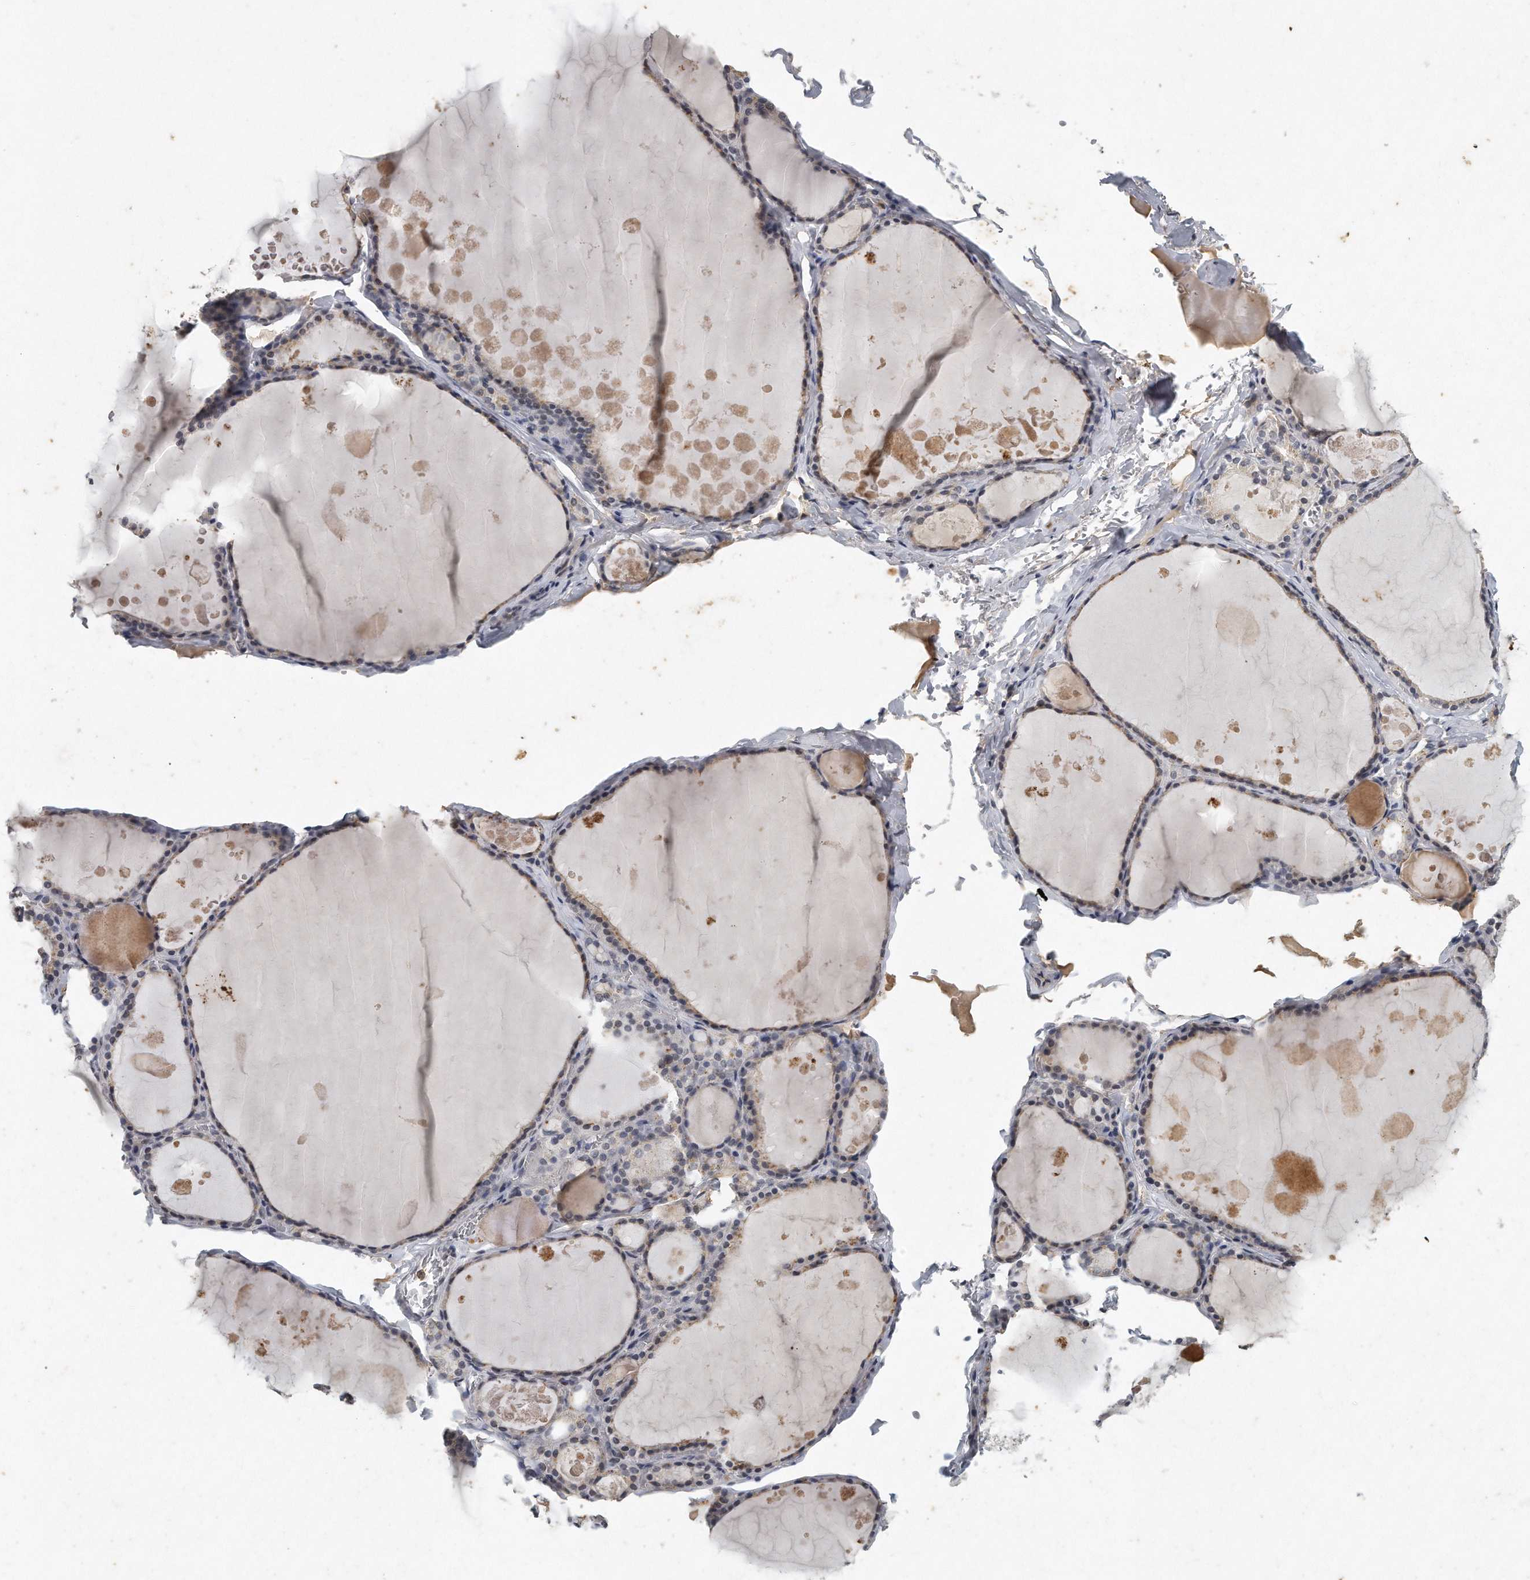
{"staining": {"intensity": "moderate", "quantity": "25%-75%", "location": "cytoplasmic/membranous"}, "tissue": "thyroid gland", "cell_type": "Glandular cells", "image_type": "normal", "snomed": [{"axis": "morphology", "description": "Normal tissue, NOS"}, {"axis": "topography", "description": "Thyroid gland"}], "caption": "This photomicrograph displays immunohistochemistry (IHC) staining of benign thyroid gland, with medium moderate cytoplasmic/membranous expression in approximately 25%-75% of glandular cells.", "gene": "CAMK1", "patient": {"sex": "male", "age": 56}}